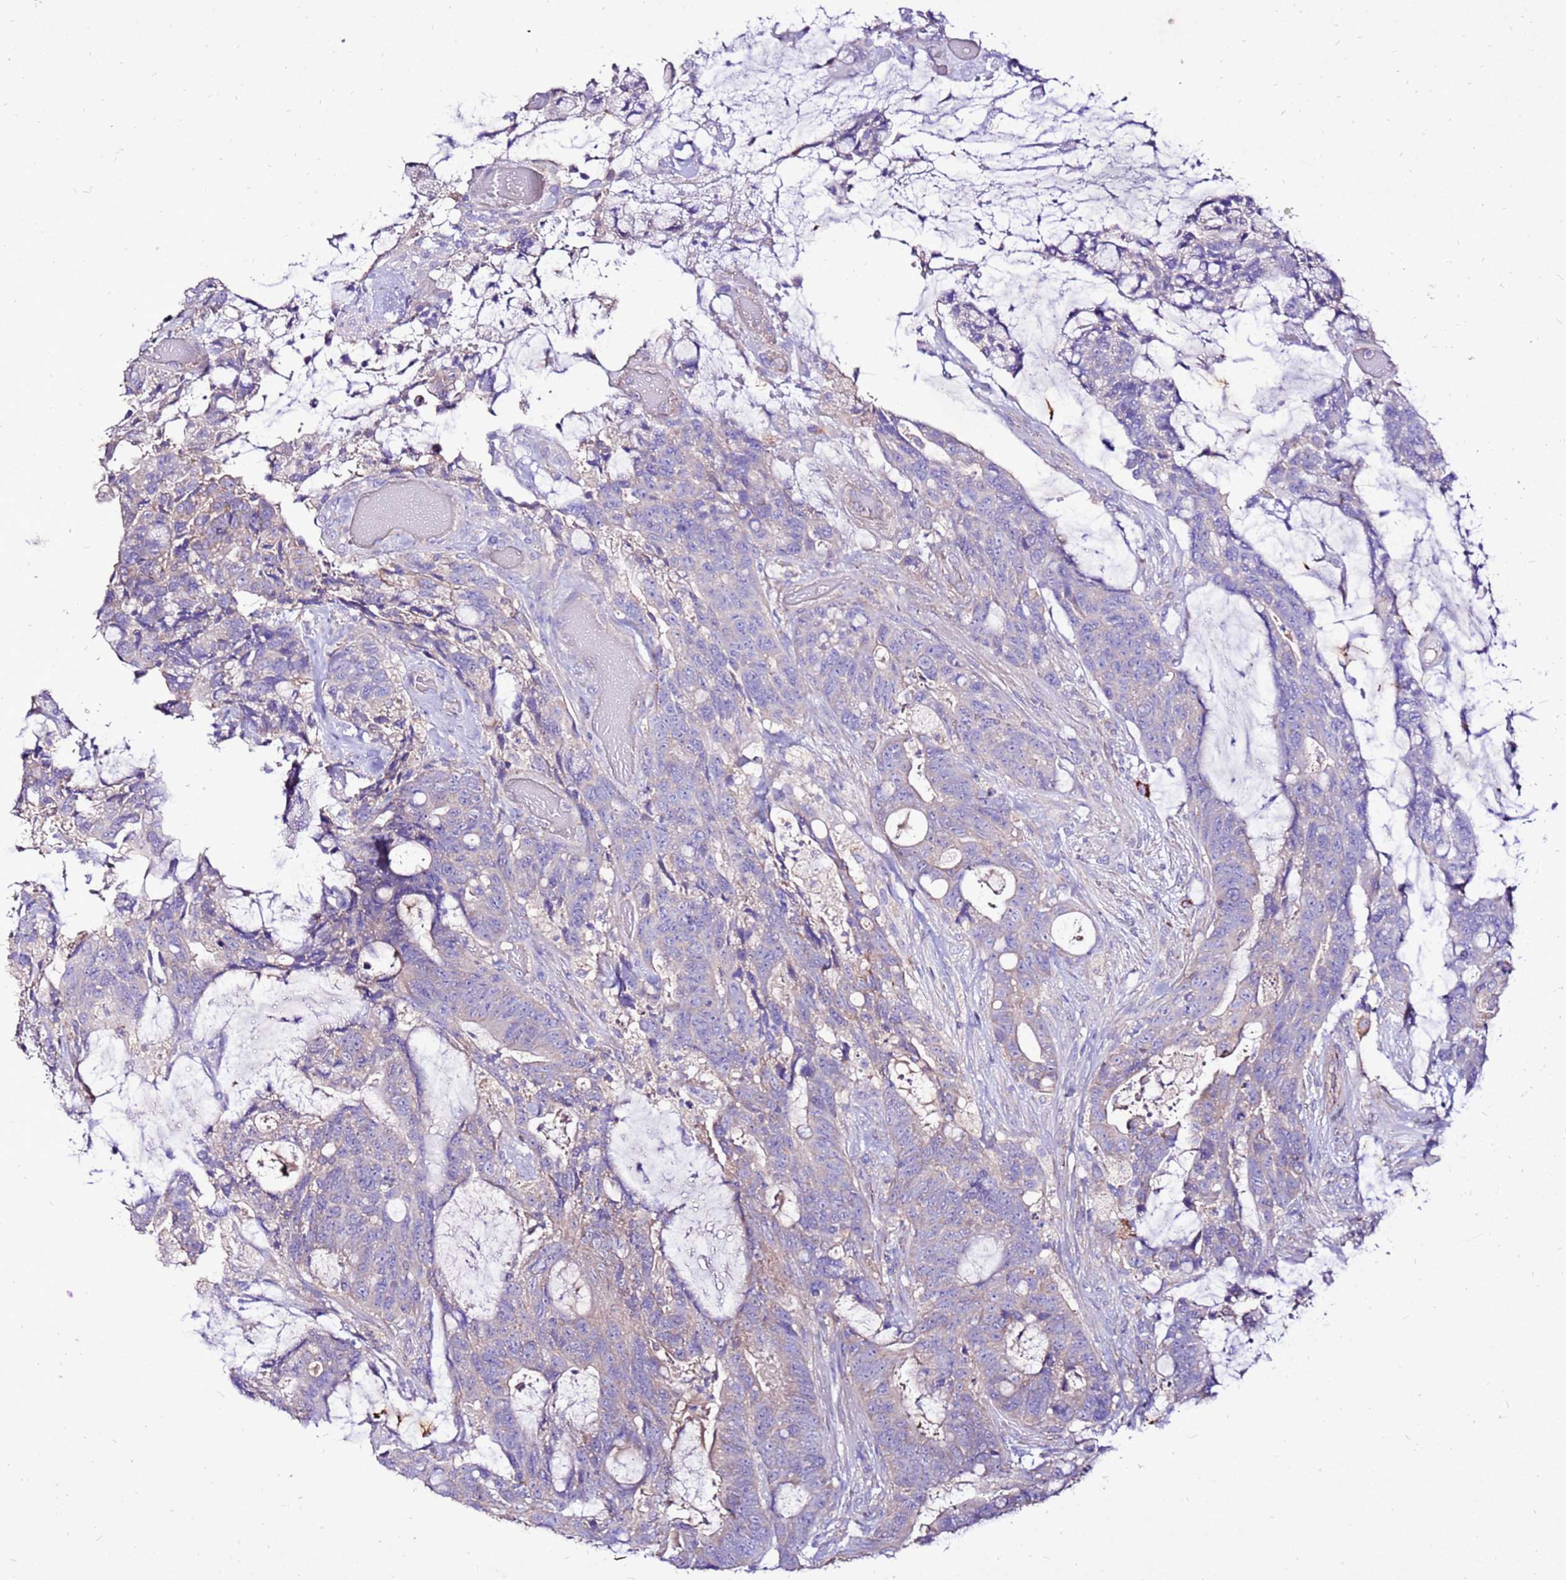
{"staining": {"intensity": "weak", "quantity": "<25%", "location": "cytoplasmic/membranous"}, "tissue": "colorectal cancer", "cell_type": "Tumor cells", "image_type": "cancer", "snomed": [{"axis": "morphology", "description": "Adenocarcinoma, NOS"}, {"axis": "topography", "description": "Colon"}], "caption": "Histopathology image shows no significant protein staining in tumor cells of colorectal cancer. (Stains: DAB immunohistochemistry (IHC) with hematoxylin counter stain, Microscopy: brightfield microscopy at high magnification).", "gene": "TMEM106C", "patient": {"sex": "female", "age": 82}}